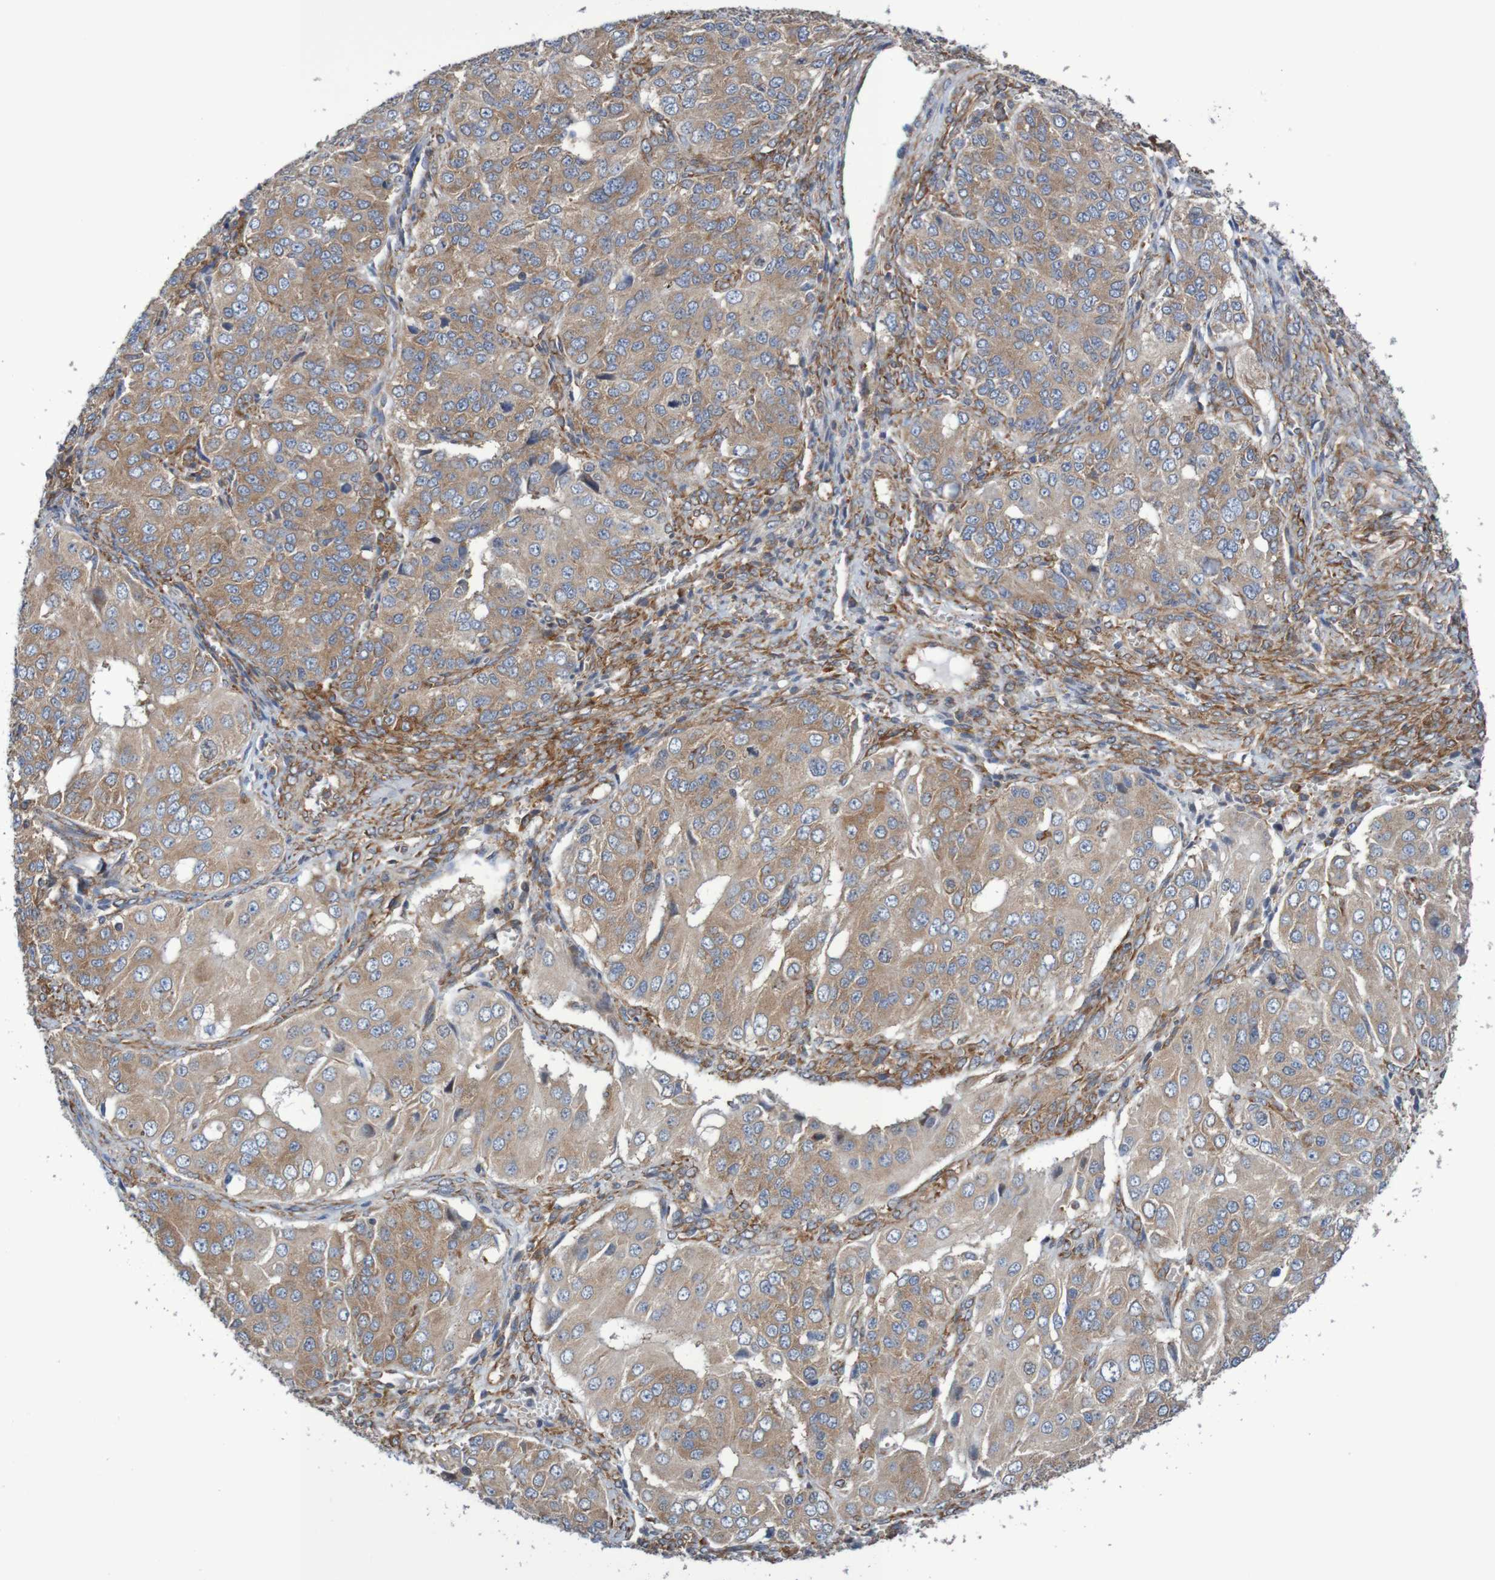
{"staining": {"intensity": "moderate", "quantity": ">75%", "location": "cytoplasmic/membranous"}, "tissue": "ovarian cancer", "cell_type": "Tumor cells", "image_type": "cancer", "snomed": [{"axis": "morphology", "description": "Carcinoma, endometroid"}, {"axis": "topography", "description": "Ovary"}], "caption": "Moderate cytoplasmic/membranous protein positivity is present in about >75% of tumor cells in ovarian cancer.", "gene": "LRRC47", "patient": {"sex": "female", "age": 51}}